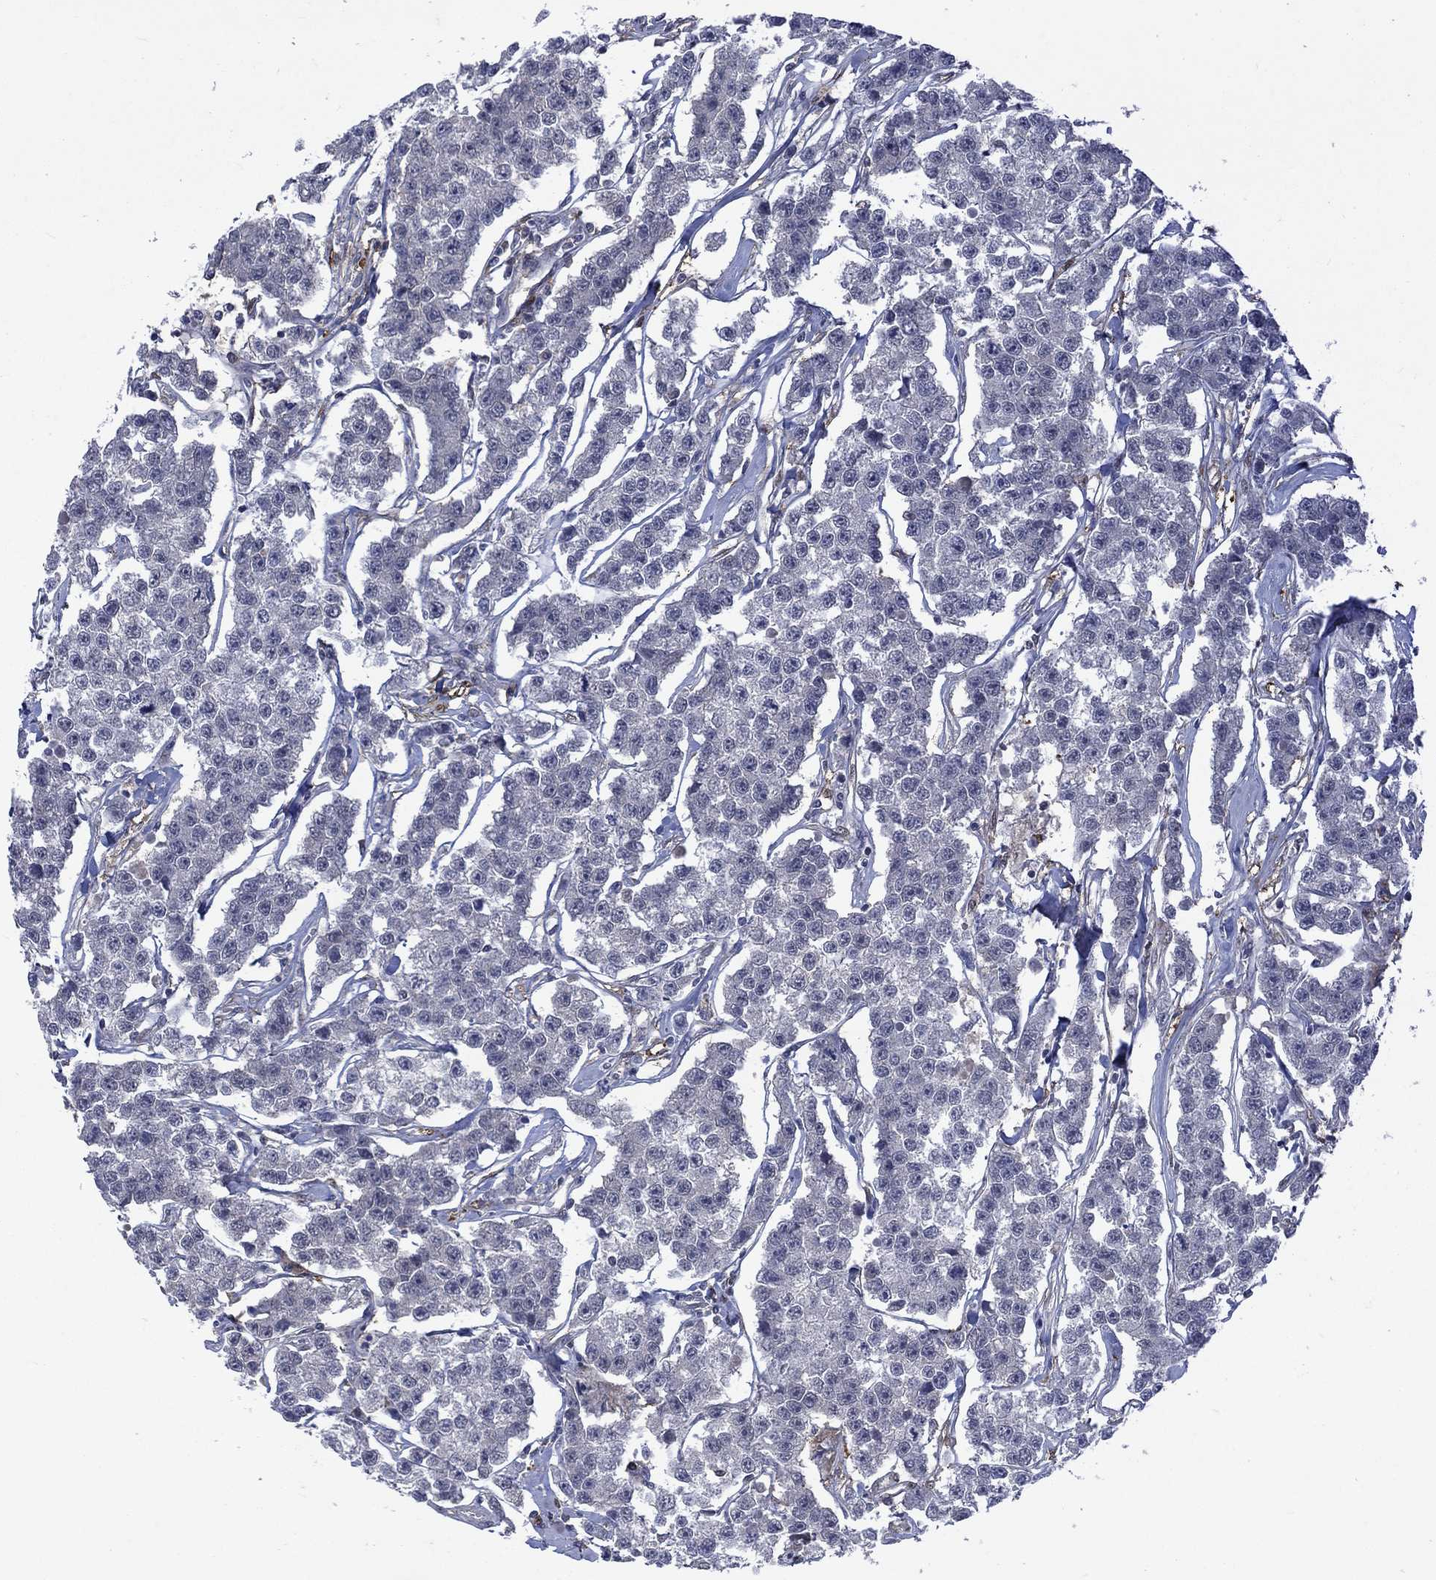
{"staining": {"intensity": "negative", "quantity": "none", "location": "none"}, "tissue": "testis cancer", "cell_type": "Tumor cells", "image_type": "cancer", "snomed": [{"axis": "morphology", "description": "Seminoma, NOS"}, {"axis": "topography", "description": "Testis"}], "caption": "Immunohistochemistry (IHC) histopathology image of seminoma (testis) stained for a protein (brown), which displays no positivity in tumor cells.", "gene": "CBR1", "patient": {"sex": "male", "age": 59}}